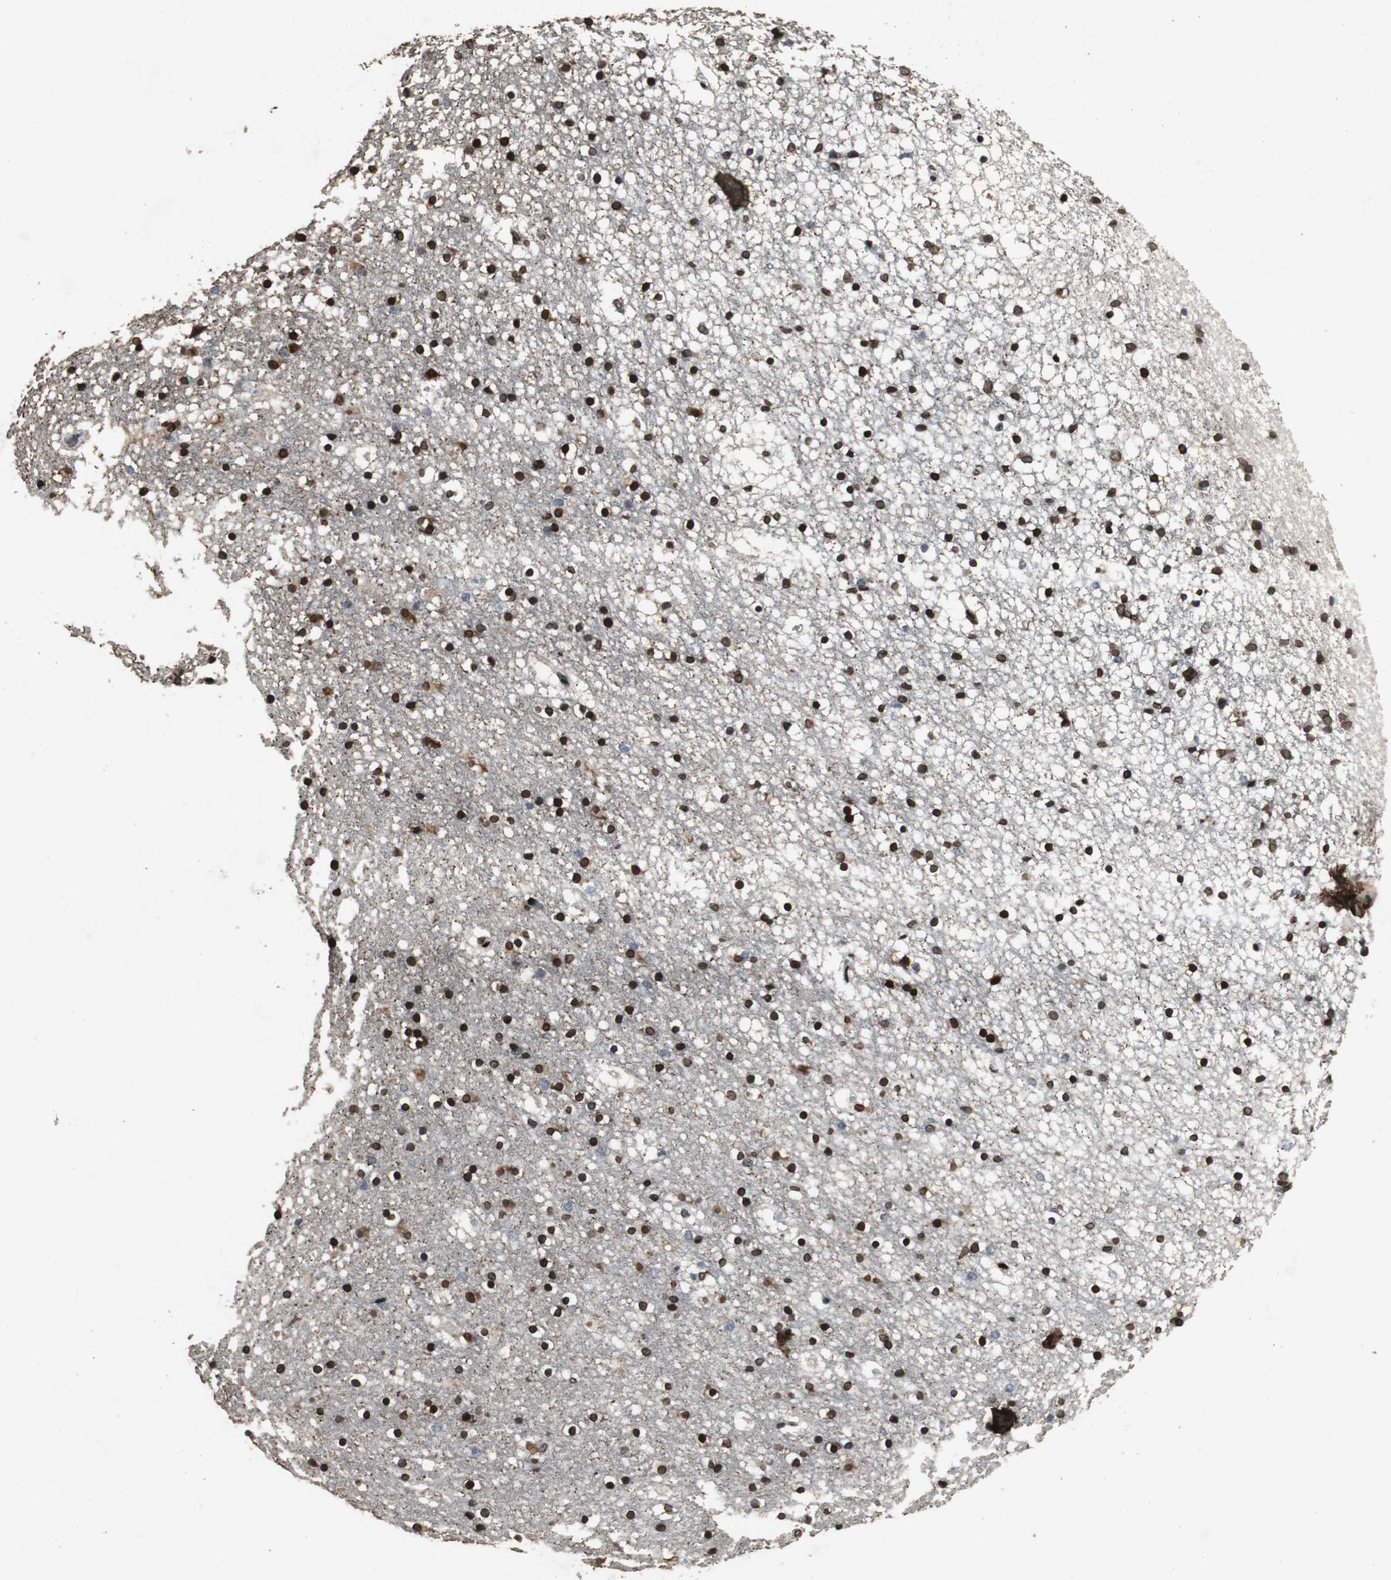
{"staining": {"intensity": "strong", "quantity": ">75%", "location": "cytoplasmic/membranous,nuclear"}, "tissue": "caudate", "cell_type": "Glial cells", "image_type": "normal", "snomed": [{"axis": "morphology", "description": "Normal tissue, NOS"}, {"axis": "topography", "description": "Lateral ventricle wall"}], "caption": "High-power microscopy captured an immunohistochemistry micrograph of normal caudate, revealing strong cytoplasmic/membranous,nuclear positivity in approximately >75% of glial cells.", "gene": "LMNA", "patient": {"sex": "male", "age": 45}}